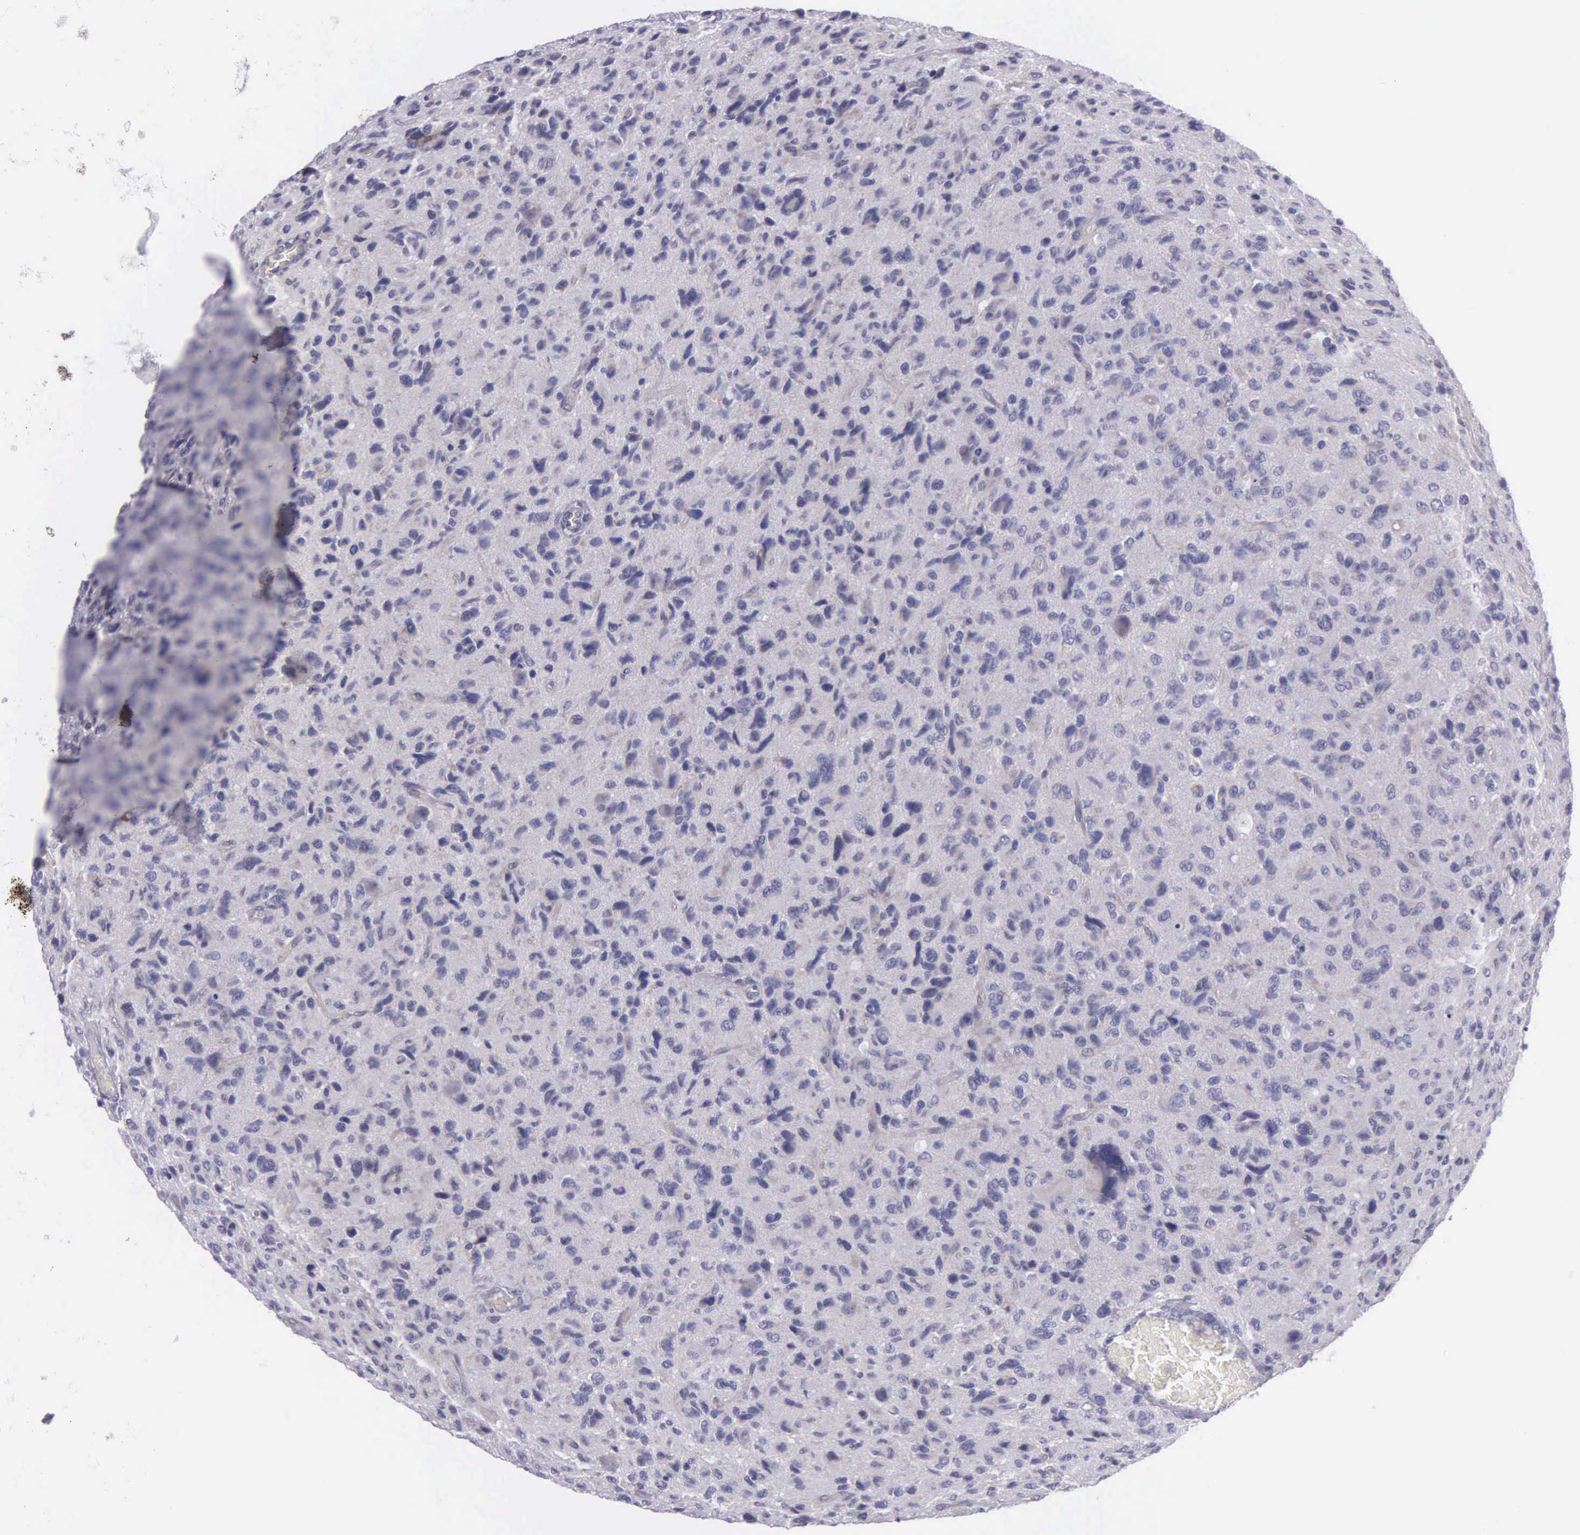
{"staining": {"intensity": "negative", "quantity": "none", "location": "none"}, "tissue": "glioma", "cell_type": "Tumor cells", "image_type": "cancer", "snomed": [{"axis": "morphology", "description": "Glioma, malignant, High grade"}, {"axis": "topography", "description": "Brain"}], "caption": "Histopathology image shows no significant protein positivity in tumor cells of malignant high-grade glioma.", "gene": "SYNJ2BP", "patient": {"sex": "female", "age": 60}}